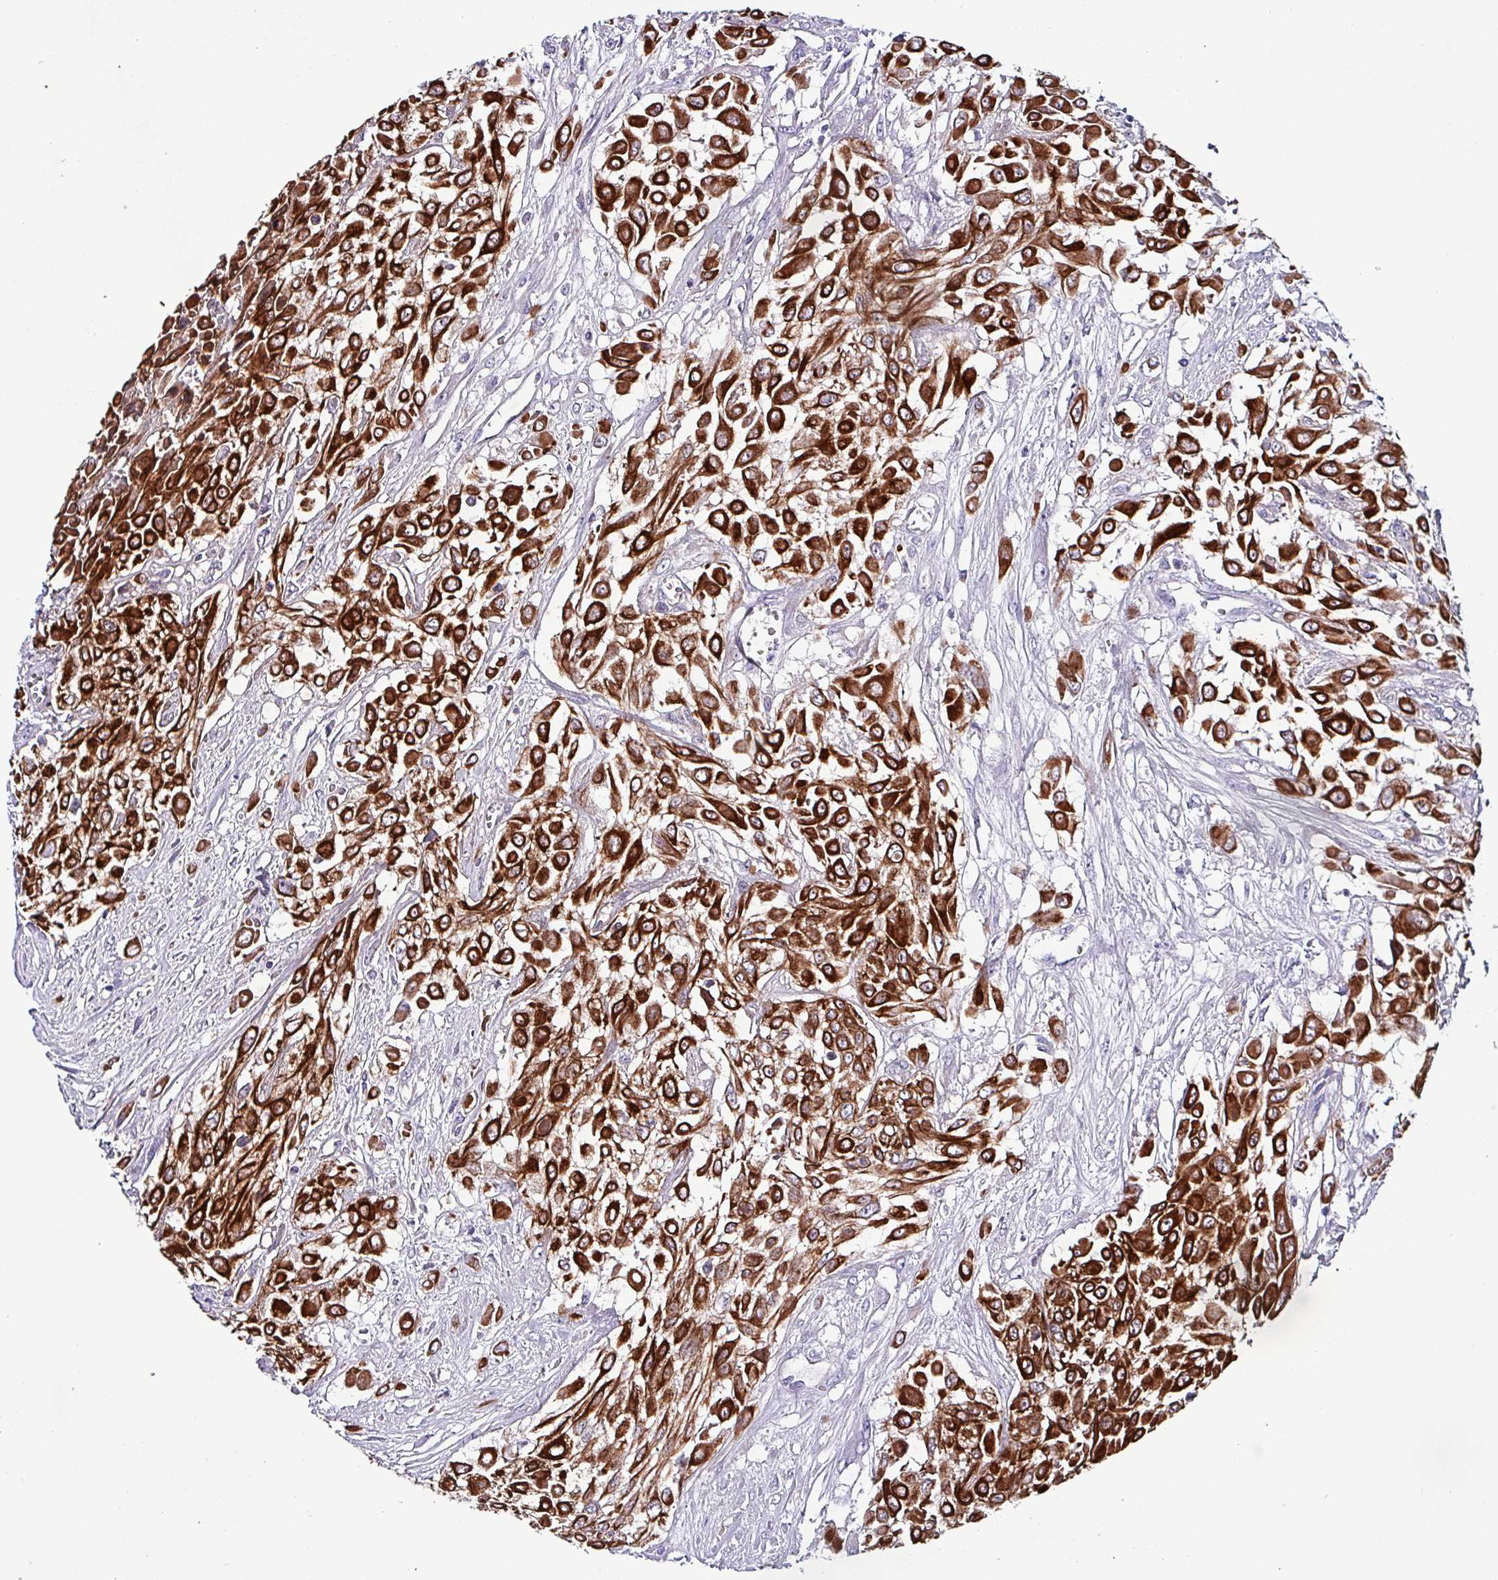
{"staining": {"intensity": "strong", "quantity": ">75%", "location": "cytoplasmic/membranous"}, "tissue": "urothelial cancer", "cell_type": "Tumor cells", "image_type": "cancer", "snomed": [{"axis": "morphology", "description": "Urothelial carcinoma, High grade"}, {"axis": "topography", "description": "Urinary bladder"}], "caption": "Urothelial cancer stained for a protein shows strong cytoplasmic/membranous positivity in tumor cells.", "gene": "KRT6C", "patient": {"sex": "male", "age": 57}}